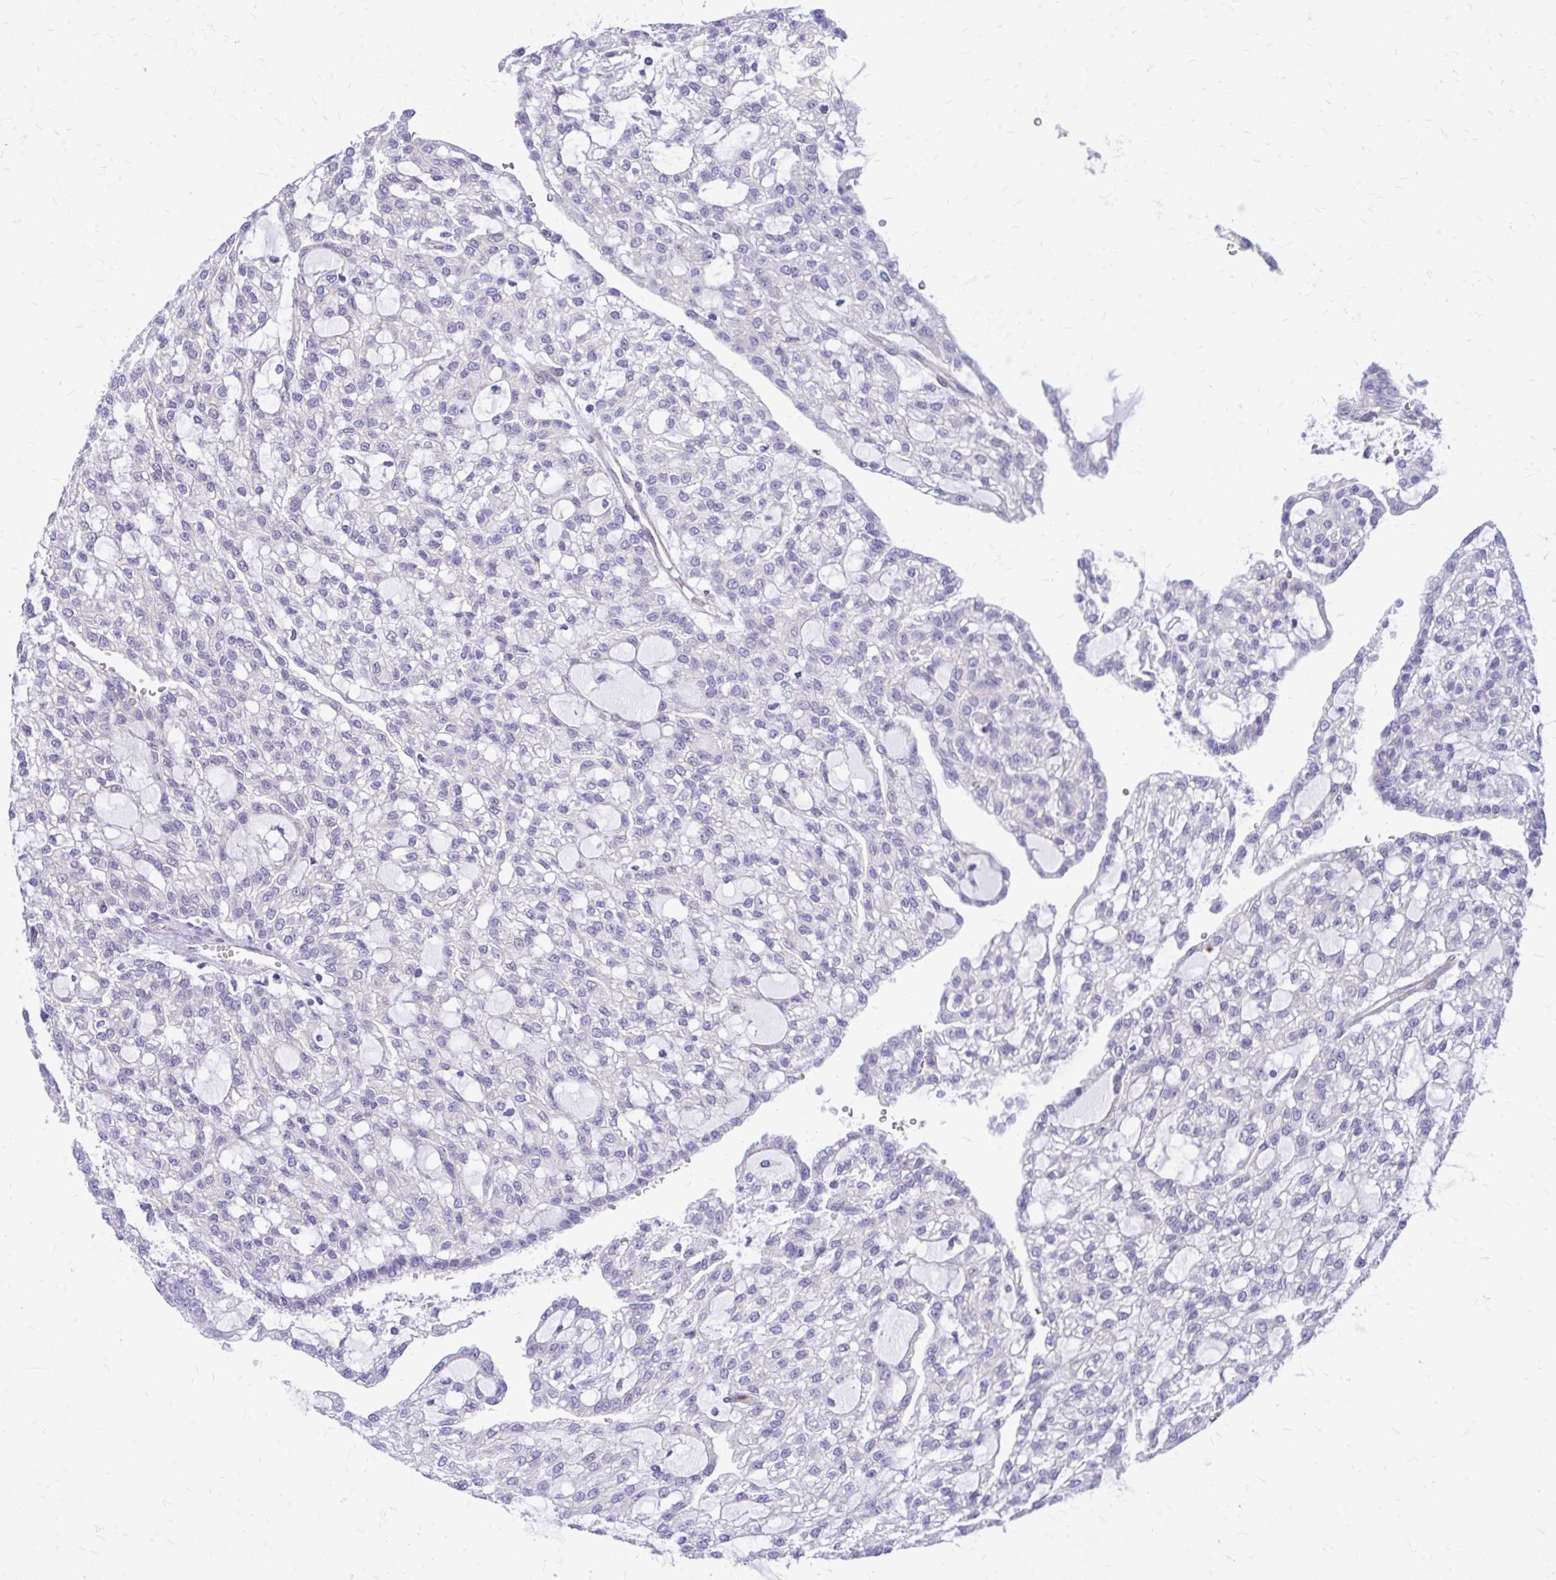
{"staining": {"intensity": "negative", "quantity": "none", "location": "none"}, "tissue": "renal cancer", "cell_type": "Tumor cells", "image_type": "cancer", "snomed": [{"axis": "morphology", "description": "Adenocarcinoma, NOS"}, {"axis": "topography", "description": "Kidney"}], "caption": "High power microscopy micrograph of an immunohistochemistry (IHC) photomicrograph of renal cancer (adenocarcinoma), revealing no significant staining in tumor cells. (DAB (3,3'-diaminobenzidine) IHC, high magnification).", "gene": "ADAMTSL1", "patient": {"sex": "male", "age": 63}}